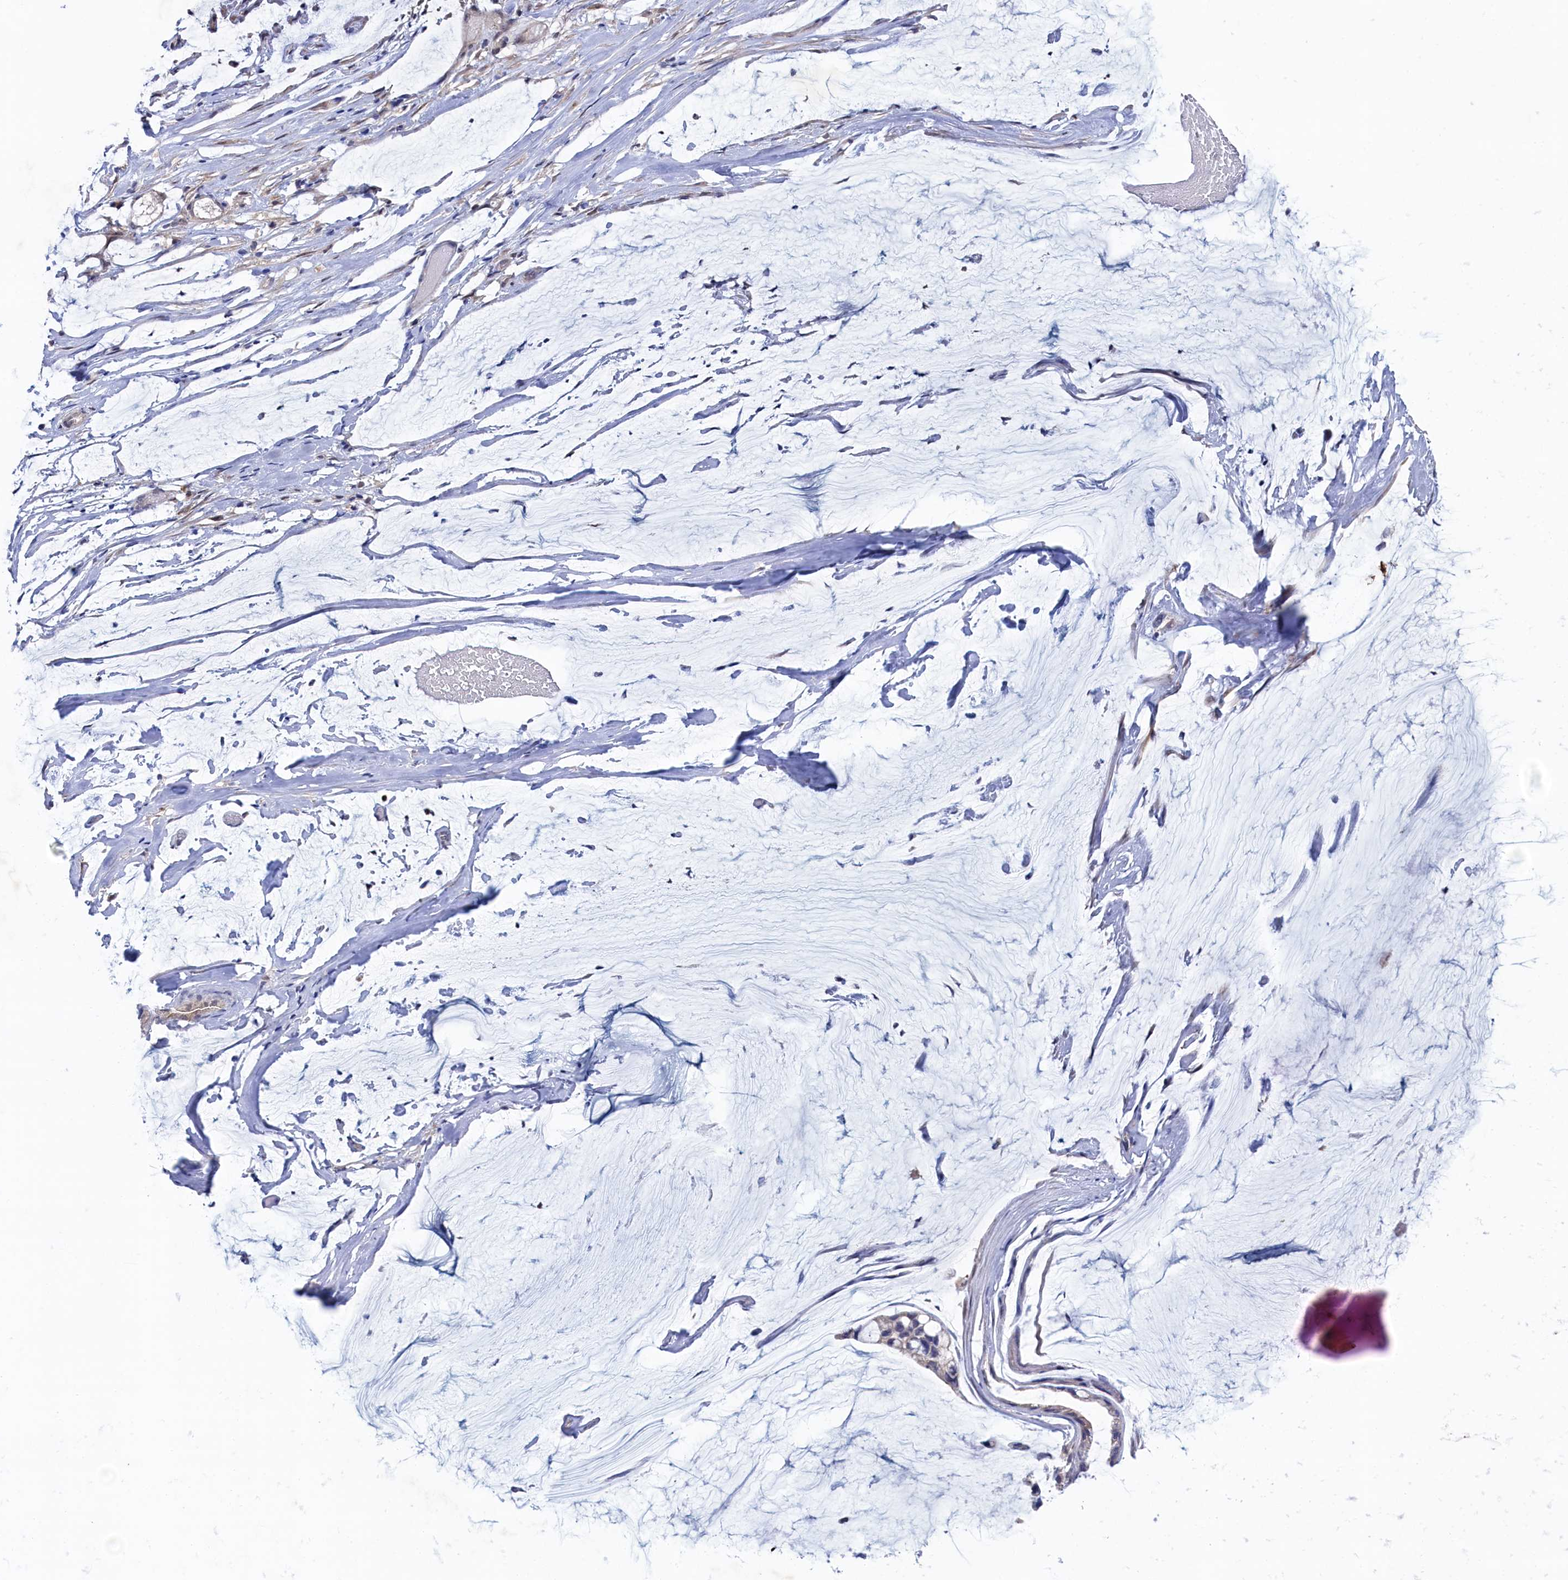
{"staining": {"intensity": "negative", "quantity": "none", "location": "none"}, "tissue": "ovarian cancer", "cell_type": "Tumor cells", "image_type": "cancer", "snomed": [{"axis": "morphology", "description": "Cystadenocarcinoma, mucinous, NOS"}, {"axis": "topography", "description": "Ovary"}], "caption": "Immunohistochemistry (IHC) photomicrograph of neoplastic tissue: mucinous cystadenocarcinoma (ovarian) stained with DAB demonstrates no significant protein expression in tumor cells.", "gene": "RNH1", "patient": {"sex": "female", "age": 39}}